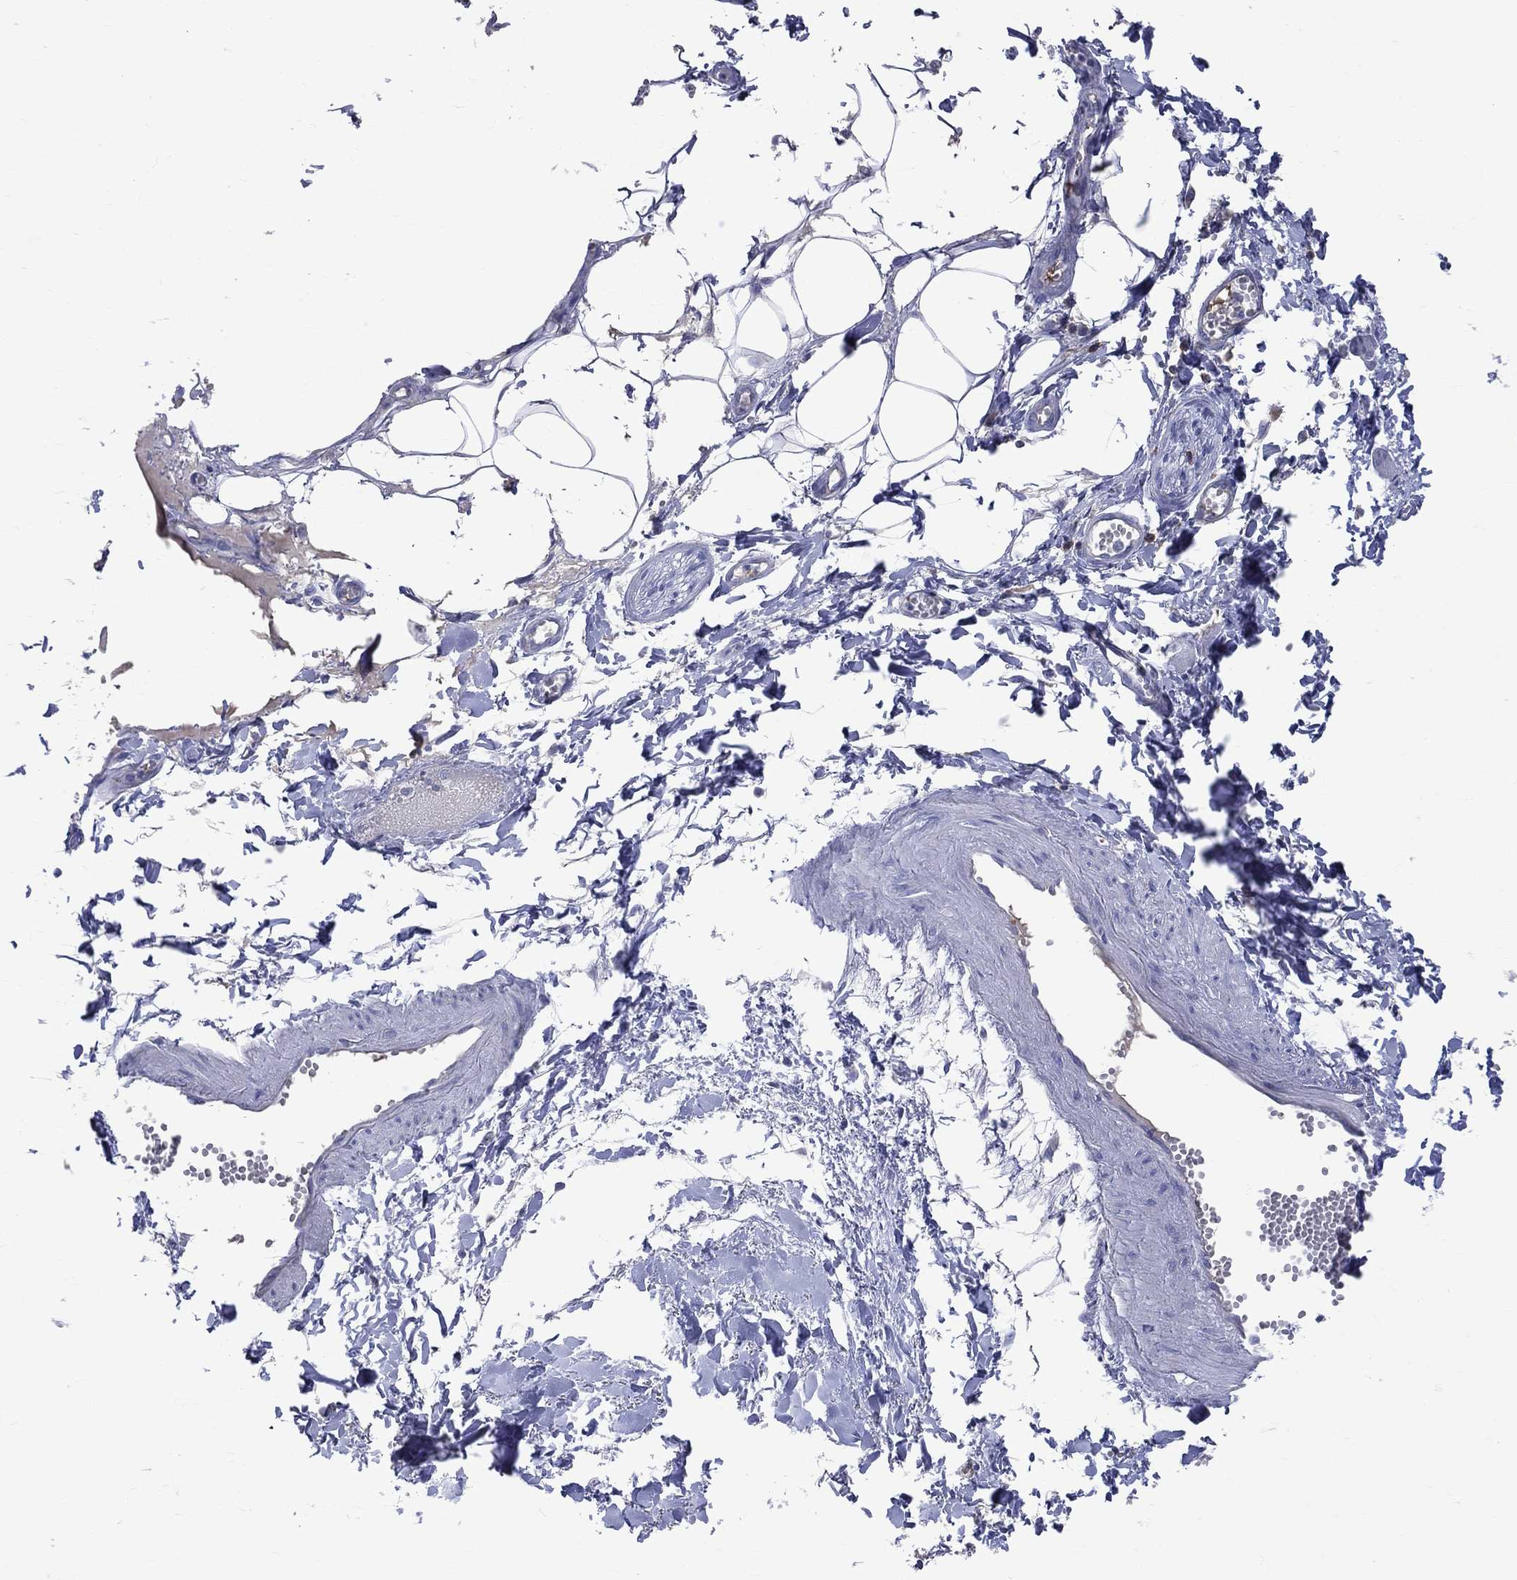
{"staining": {"intensity": "negative", "quantity": "none", "location": "none"}, "tissue": "adipose tissue", "cell_type": "Adipocytes", "image_type": "normal", "snomed": [{"axis": "morphology", "description": "Normal tissue, NOS"}, {"axis": "morphology", "description": "Squamous cell carcinoma, NOS"}, {"axis": "topography", "description": "Cartilage tissue"}, {"axis": "topography", "description": "Lung"}], "caption": "This is a image of IHC staining of normal adipose tissue, which shows no positivity in adipocytes.", "gene": "LAT", "patient": {"sex": "male", "age": 66}}